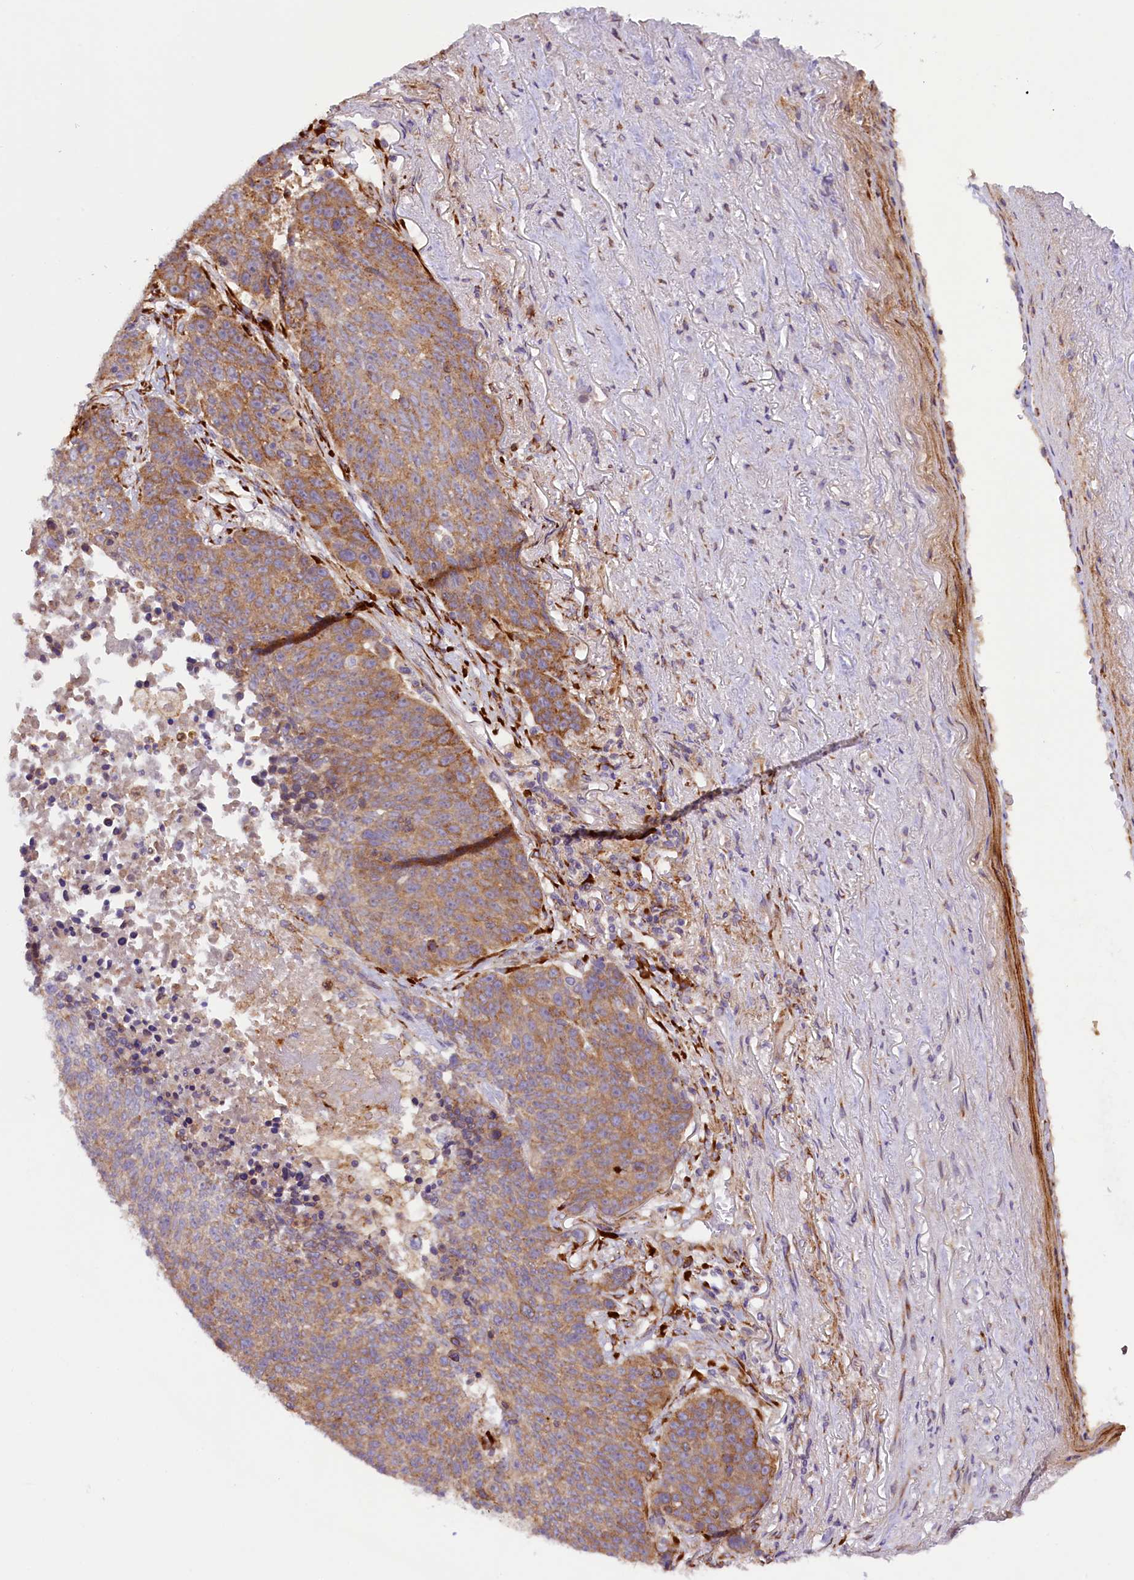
{"staining": {"intensity": "moderate", "quantity": ">75%", "location": "cytoplasmic/membranous"}, "tissue": "lung cancer", "cell_type": "Tumor cells", "image_type": "cancer", "snomed": [{"axis": "morphology", "description": "Normal tissue, NOS"}, {"axis": "morphology", "description": "Squamous cell carcinoma, NOS"}, {"axis": "topography", "description": "Lymph node"}, {"axis": "topography", "description": "Lung"}], "caption": "Immunohistochemistry micrograph of human lung squamous cell carcinoma stained for a protein (brown), which displays medium levels of moderate cytoplasmic/membranous expression in about >75% of tumor cells.", "gene": "SSC5D", "patient": {"sex": "male", "age": 66}}